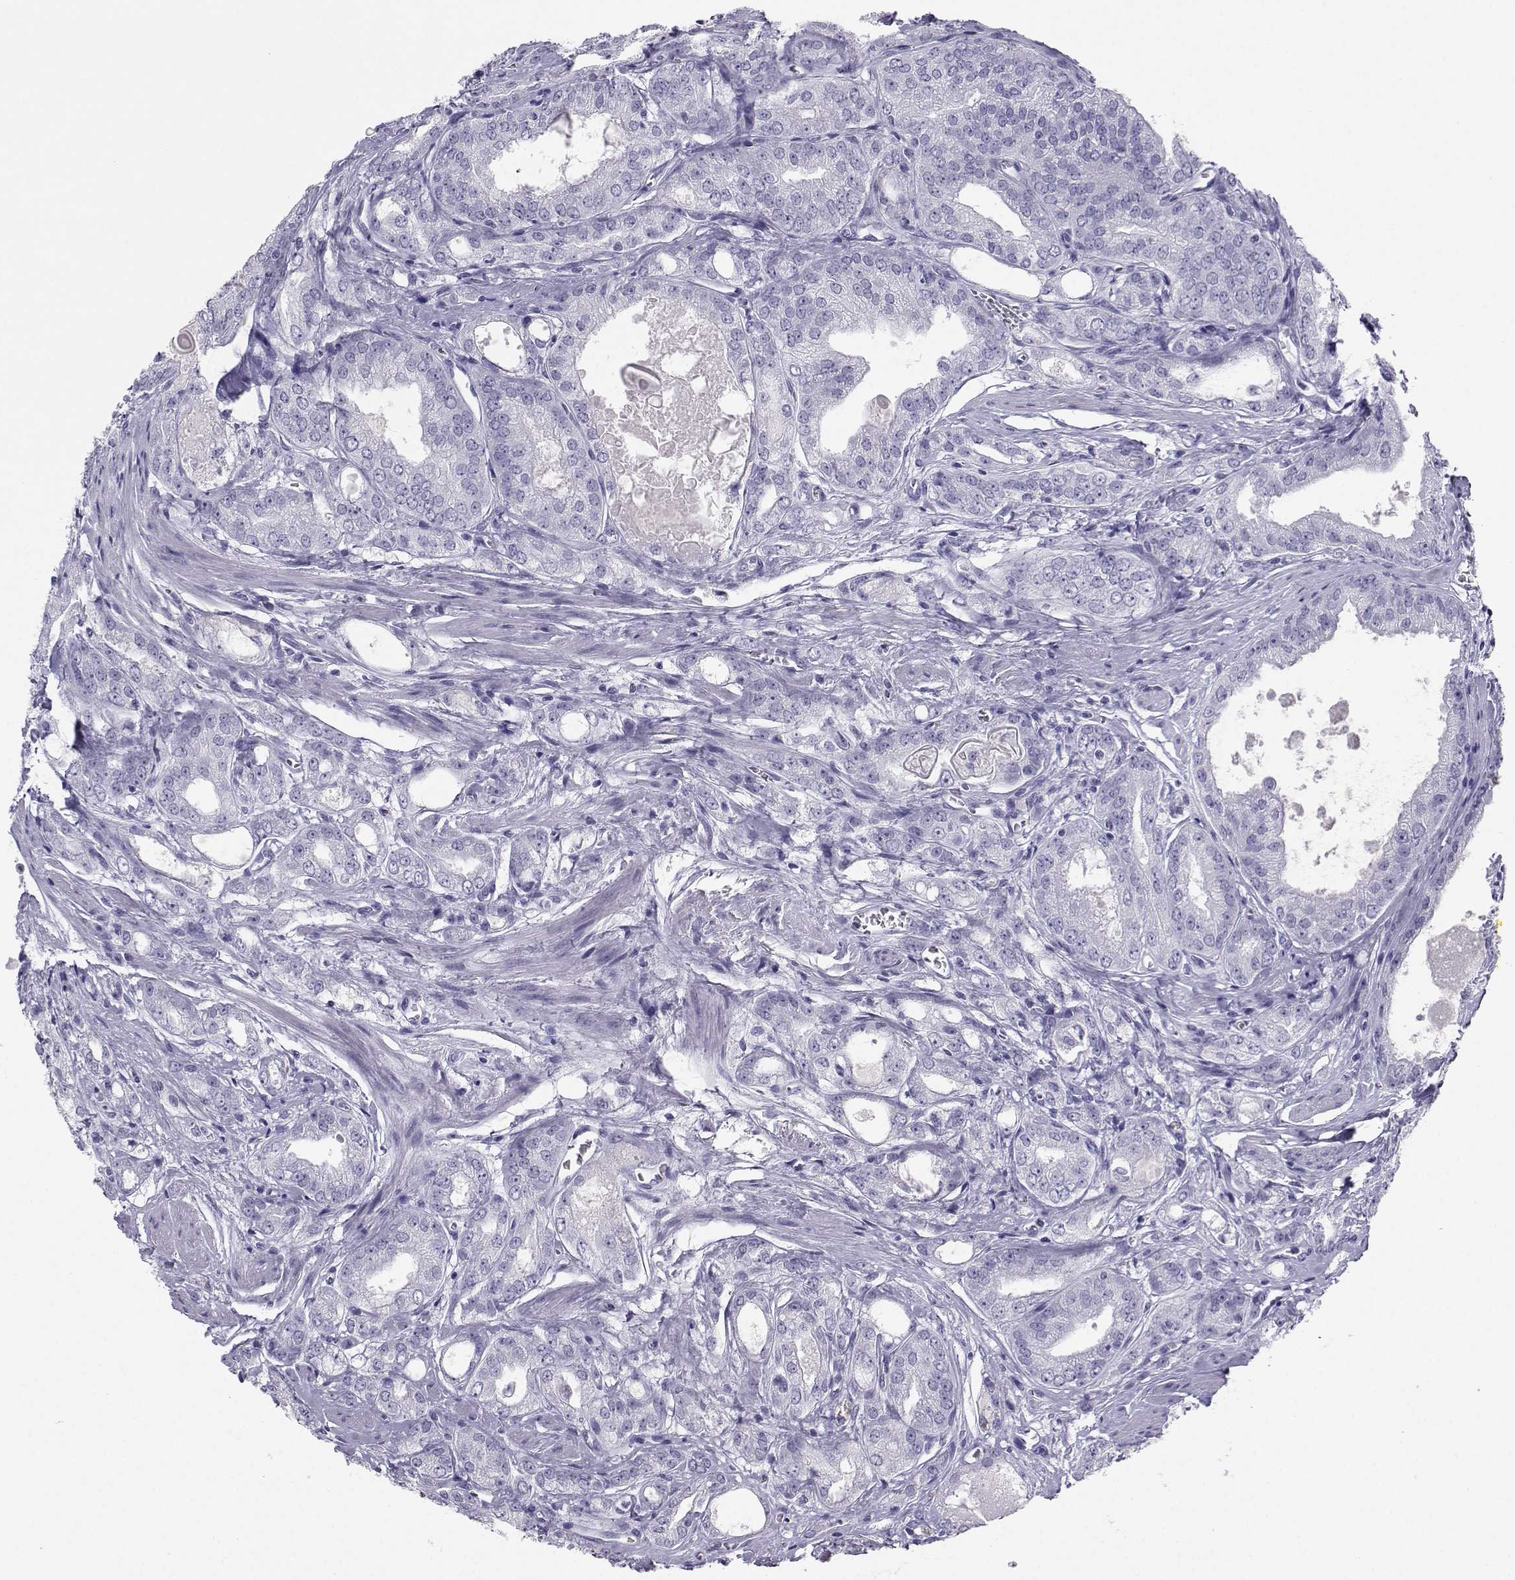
{"staining": {"intensity": "negative", "quantity": "none", "location": "none"}, "tissue": "prostate cancer", "cell_type": "Tumor cells", "image_type": "cancer", "snomed": [{"axis": "morphology", "description": "Adenocarcinoma, NOS"}, {"axis": "morphology", "description": "Adenocarcinoma, High grade"}, {"axis": "topography", "description": "Prostate"}], "caption": "A photomicrograph of human prostate cancer (adenocarcinoma) is negative for staining in tumor cells.", "gene": "SST", "patient": {"sex": "male", "age": 70}}